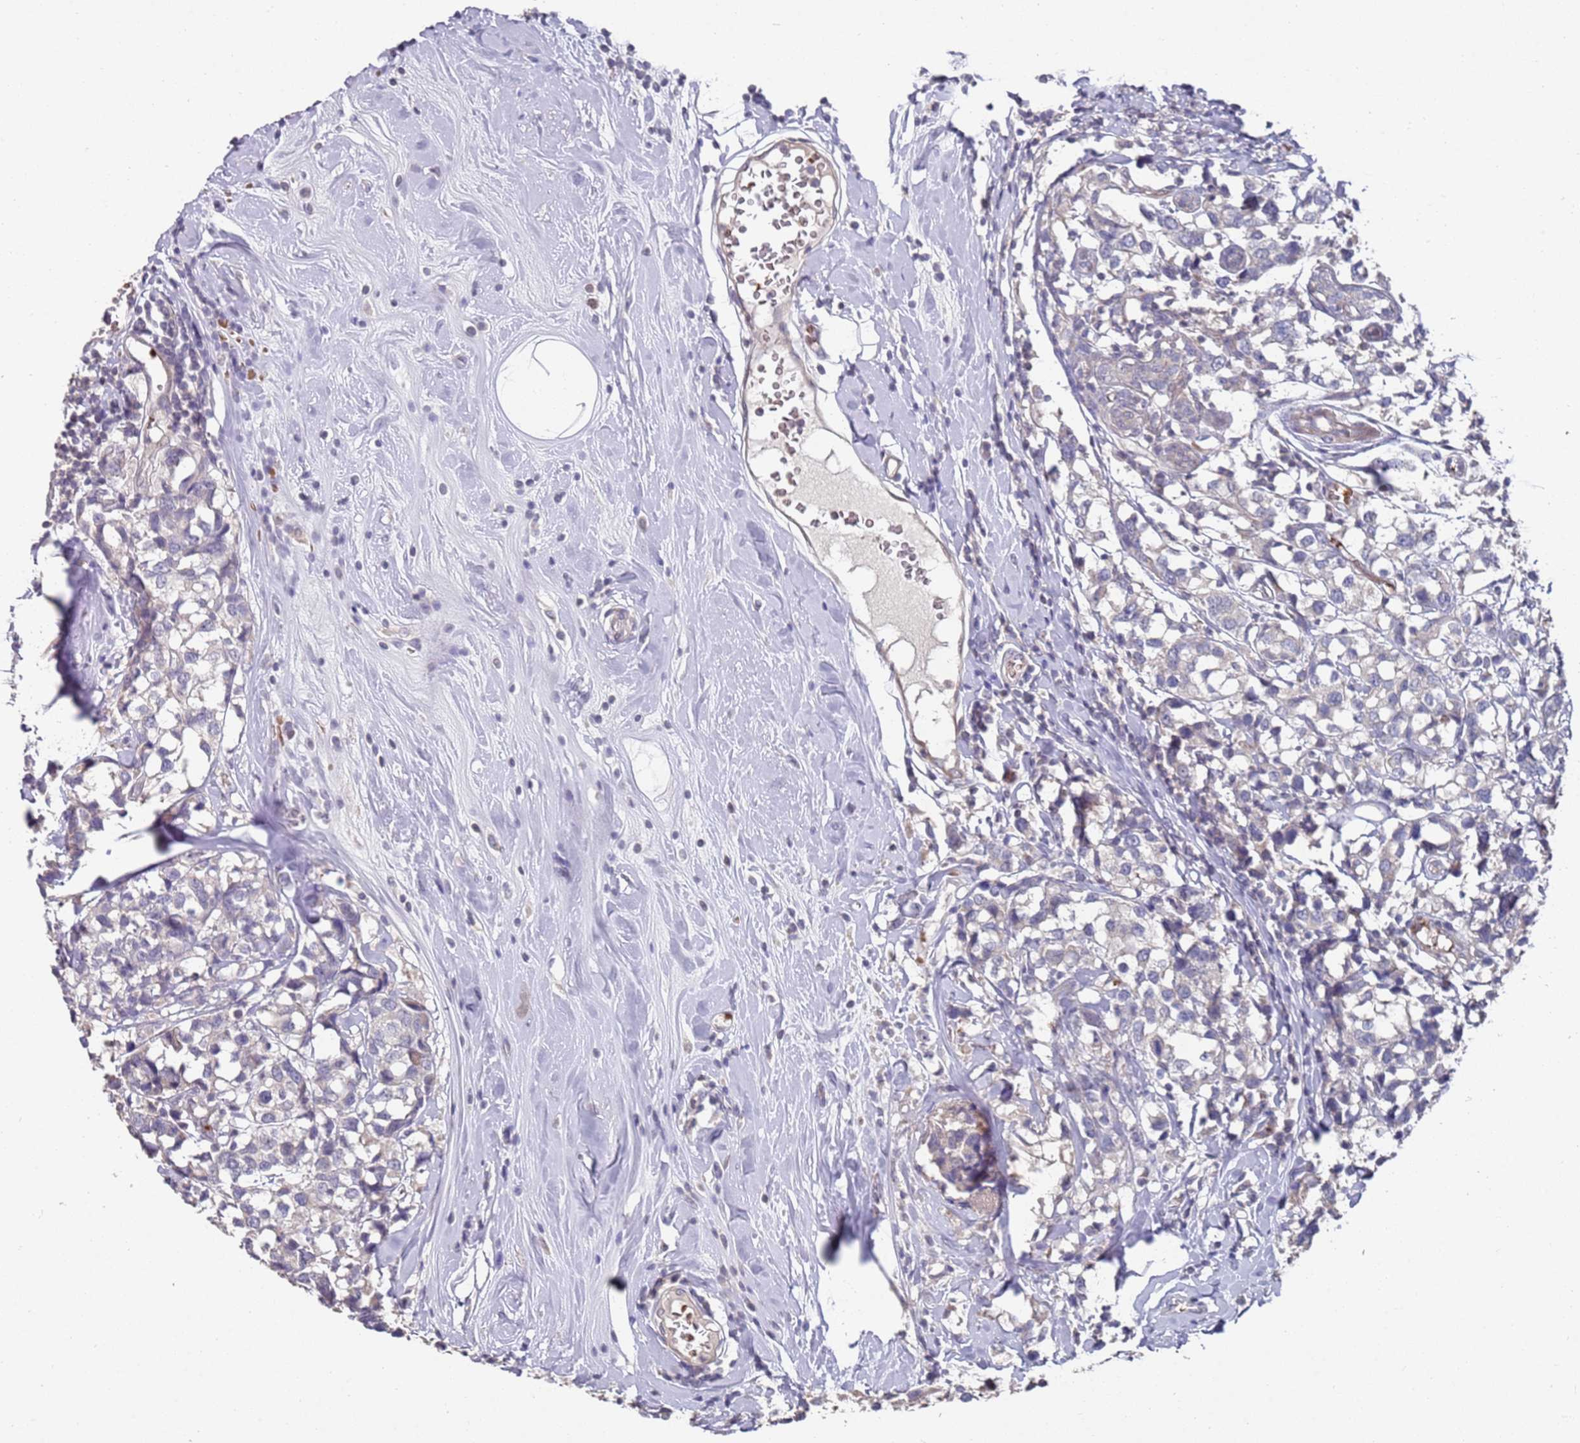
{"staining": {"intensity": "negative", "quantity": "none", "location": "none"}, "tissue": "breast cancer", "cell_type": "Tumor cells", "image_type": "cancer", "snomed": [{"axis": "morphology", "description": "Lobular carcinoma"}, {"axis": "topography", "description": "Breast"}], "caption": "High power microscopy photomicrograph of an immunohistochemistry histopathology image of breast cancer, revealing no significant expression in tumor cells.", "gene": "LACC1", "patient": {"sex": "female", "age": 59}}